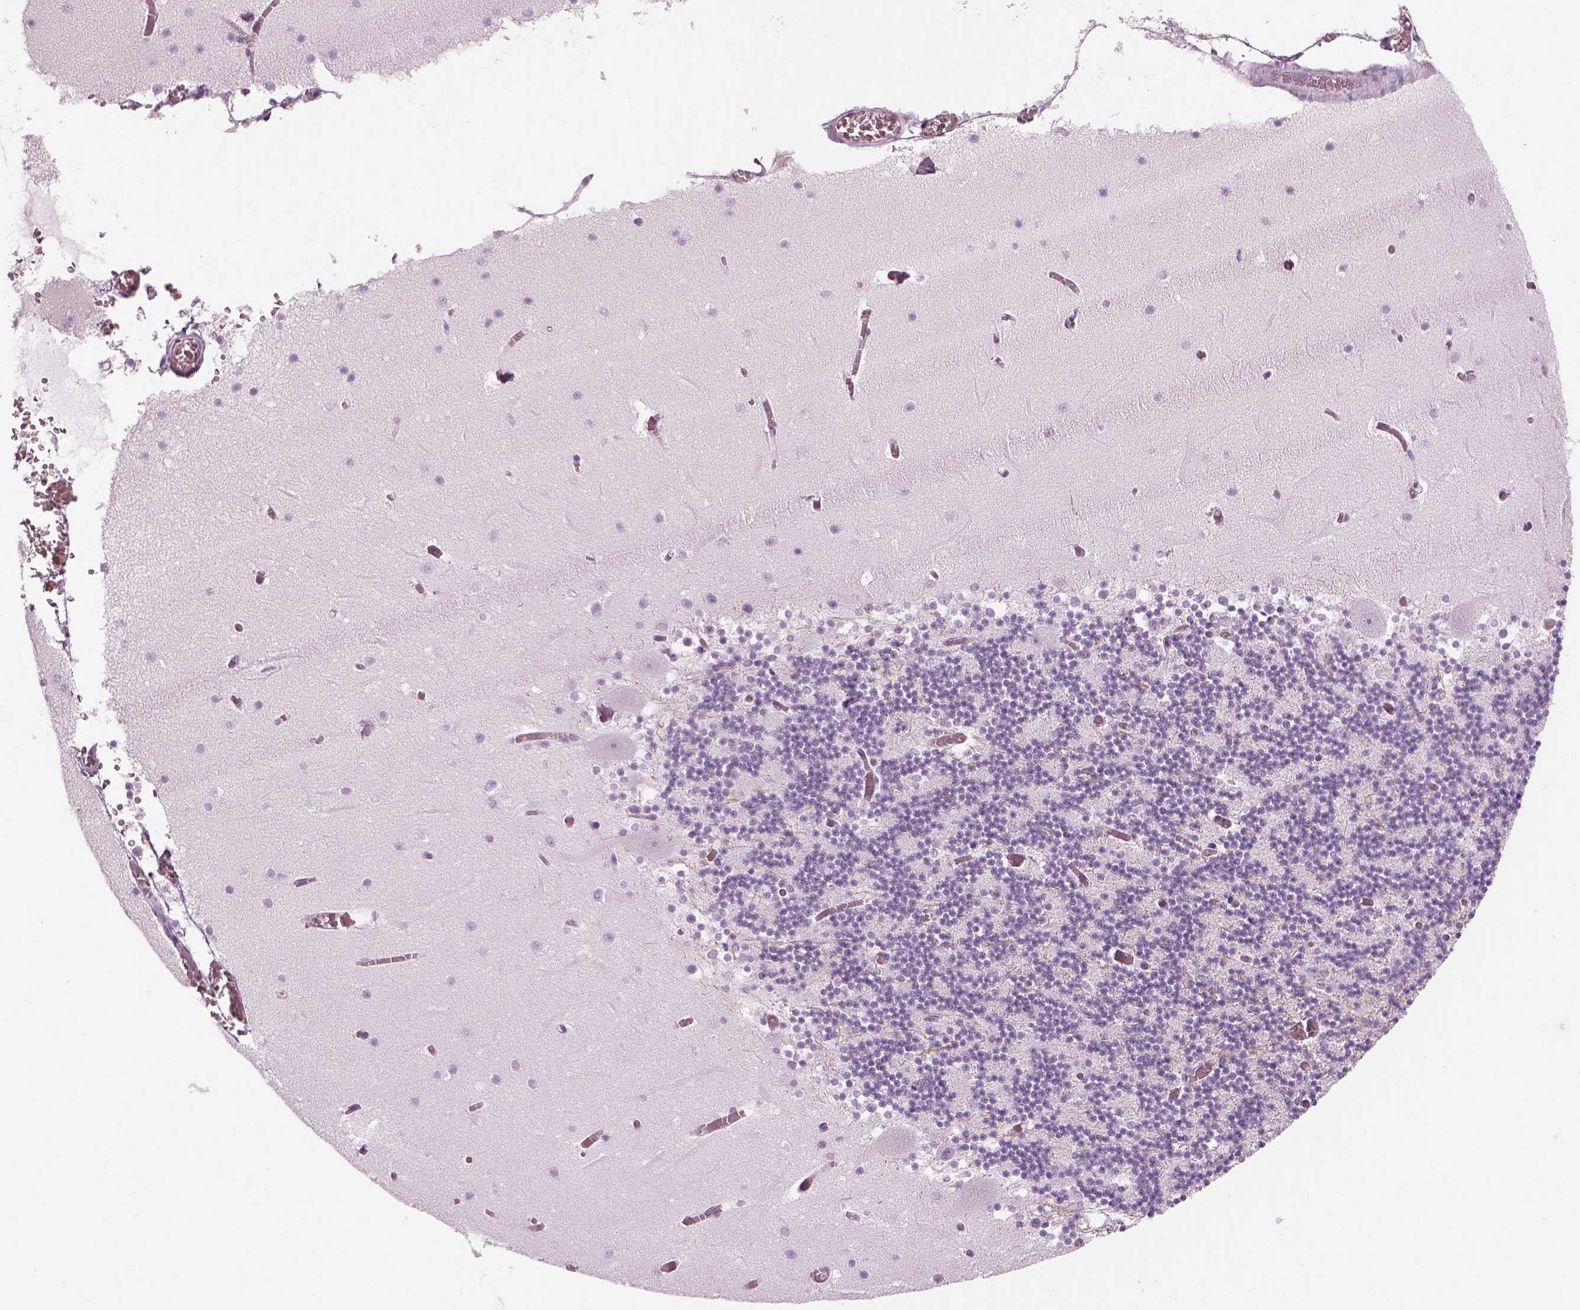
{"staining": {"intensity": "negative", "quantity": "none", "location": "none"}, "tissue": "cerebellum", "cell_type": "Cells in granular layer", "image_type": "normal", "snomed": [{"axis": "morphology", "description": "Normal tissue, NOS"}, {"axis": "topography", "description": "Cerebellum"}], "caption": "This photomicrograph is of unremarkable cerebellum stained with immunohistochemistry to label a protein in brown with the nuclei are counter-stained blue. There is no positivity in cells in granular layer. The staining was performed using DAB to visualize the protein expression in brown, while the nuclei were stained in blue with hematoxylin (Magnification: 20x).", "gene": "SAG", "patient": {"sex": "female", "age": 28}}